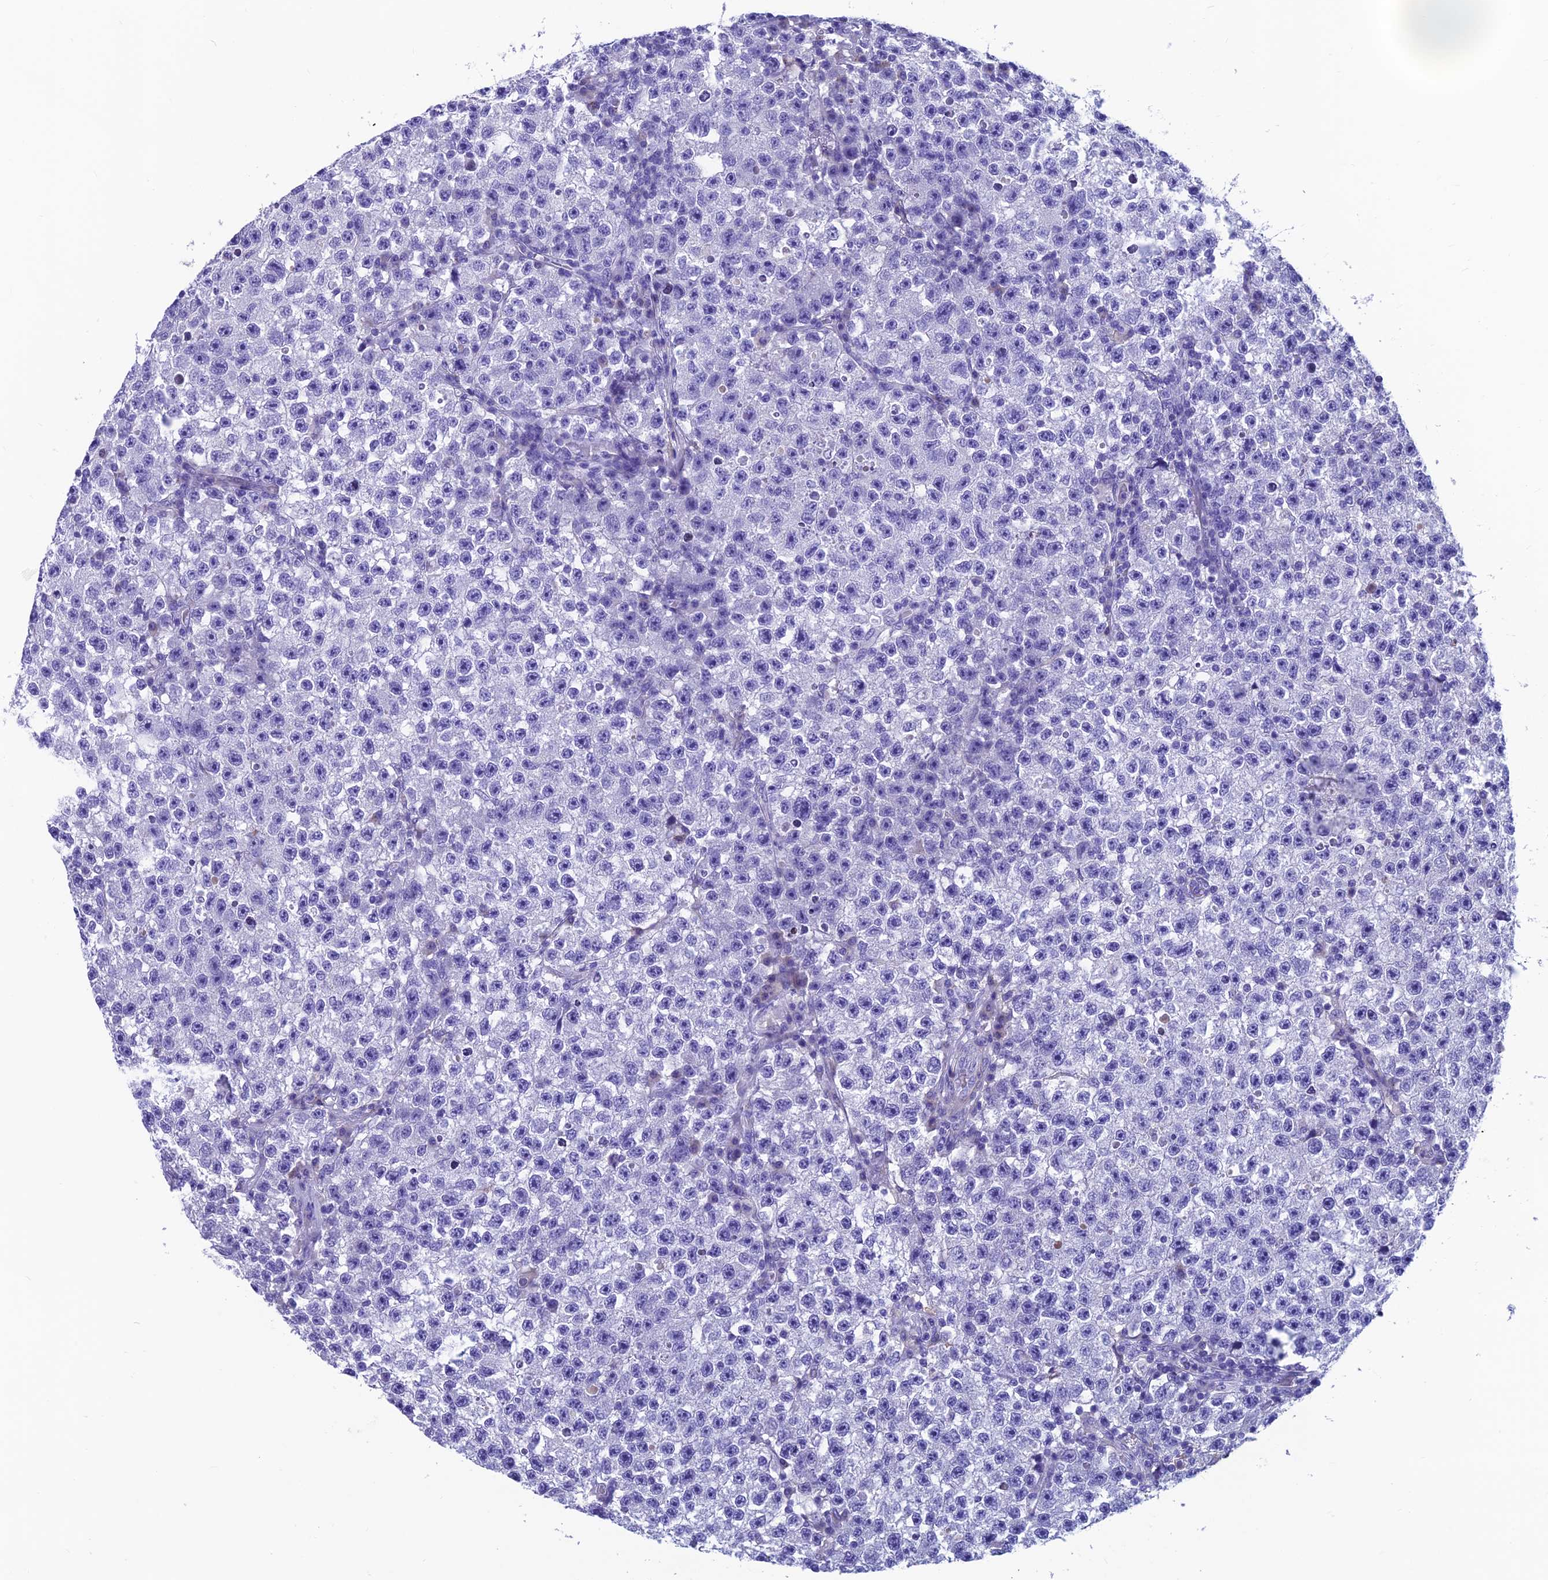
{"staining": {"intensity": "negative", "quantity": "none", "location": "none"}, "tissue": "testis cancer", "cell_type": "Tumor cells", "image_type": "cancer", "snomed": [{"axis": "morphology", "description": "Seminoma, NOS"}, {"axis": "topography", "description": "Testis"}], "caption": "Immunohistochemical staining of testis cancer (seminoma) shows no significant positivity in tumor cells.", "gene": "GNG11", "patient": {"sex": "male", "age": 22}}